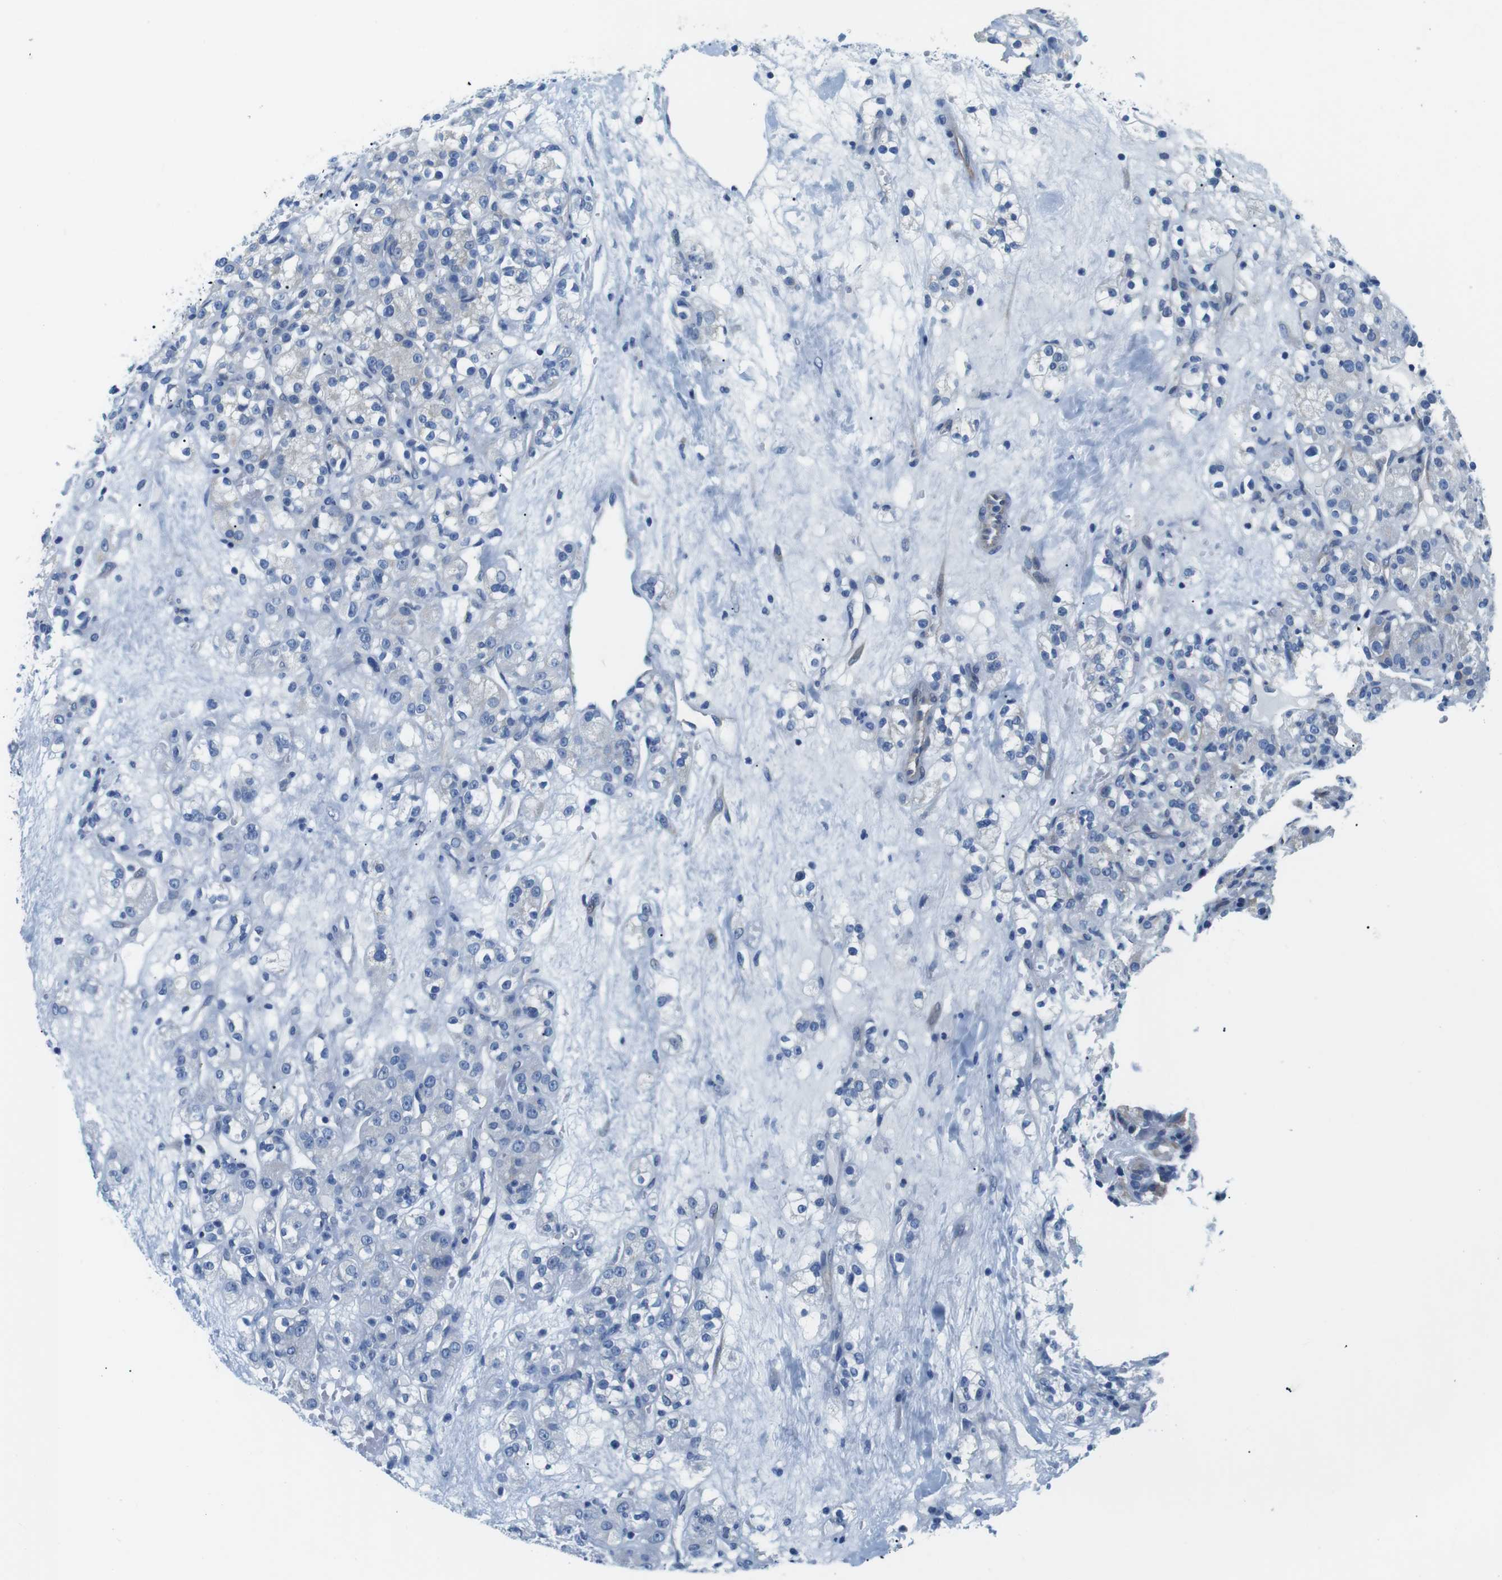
{"staining": {"intensity": "weak", "quantity": "<25%", "location": "cytoplasmic/membranous"}, "tissue": "renal cancer", "cell_type": "Tumor cells", "image_type": "cancer", "snomed": [{"axis": "morphology", "description": "Normal tissue, NOS"}, {"axis": "morphology", "description": "Adenocarcinoma, NOS"}, {"axis": "topography", "description": "Kidney"}], "caption": "Protein analysis of adenocarcinoma (renal) shows no significant expression in tumor cells.", "gene": "MUC2", "patient": {"sex": "male", "age": 61}}